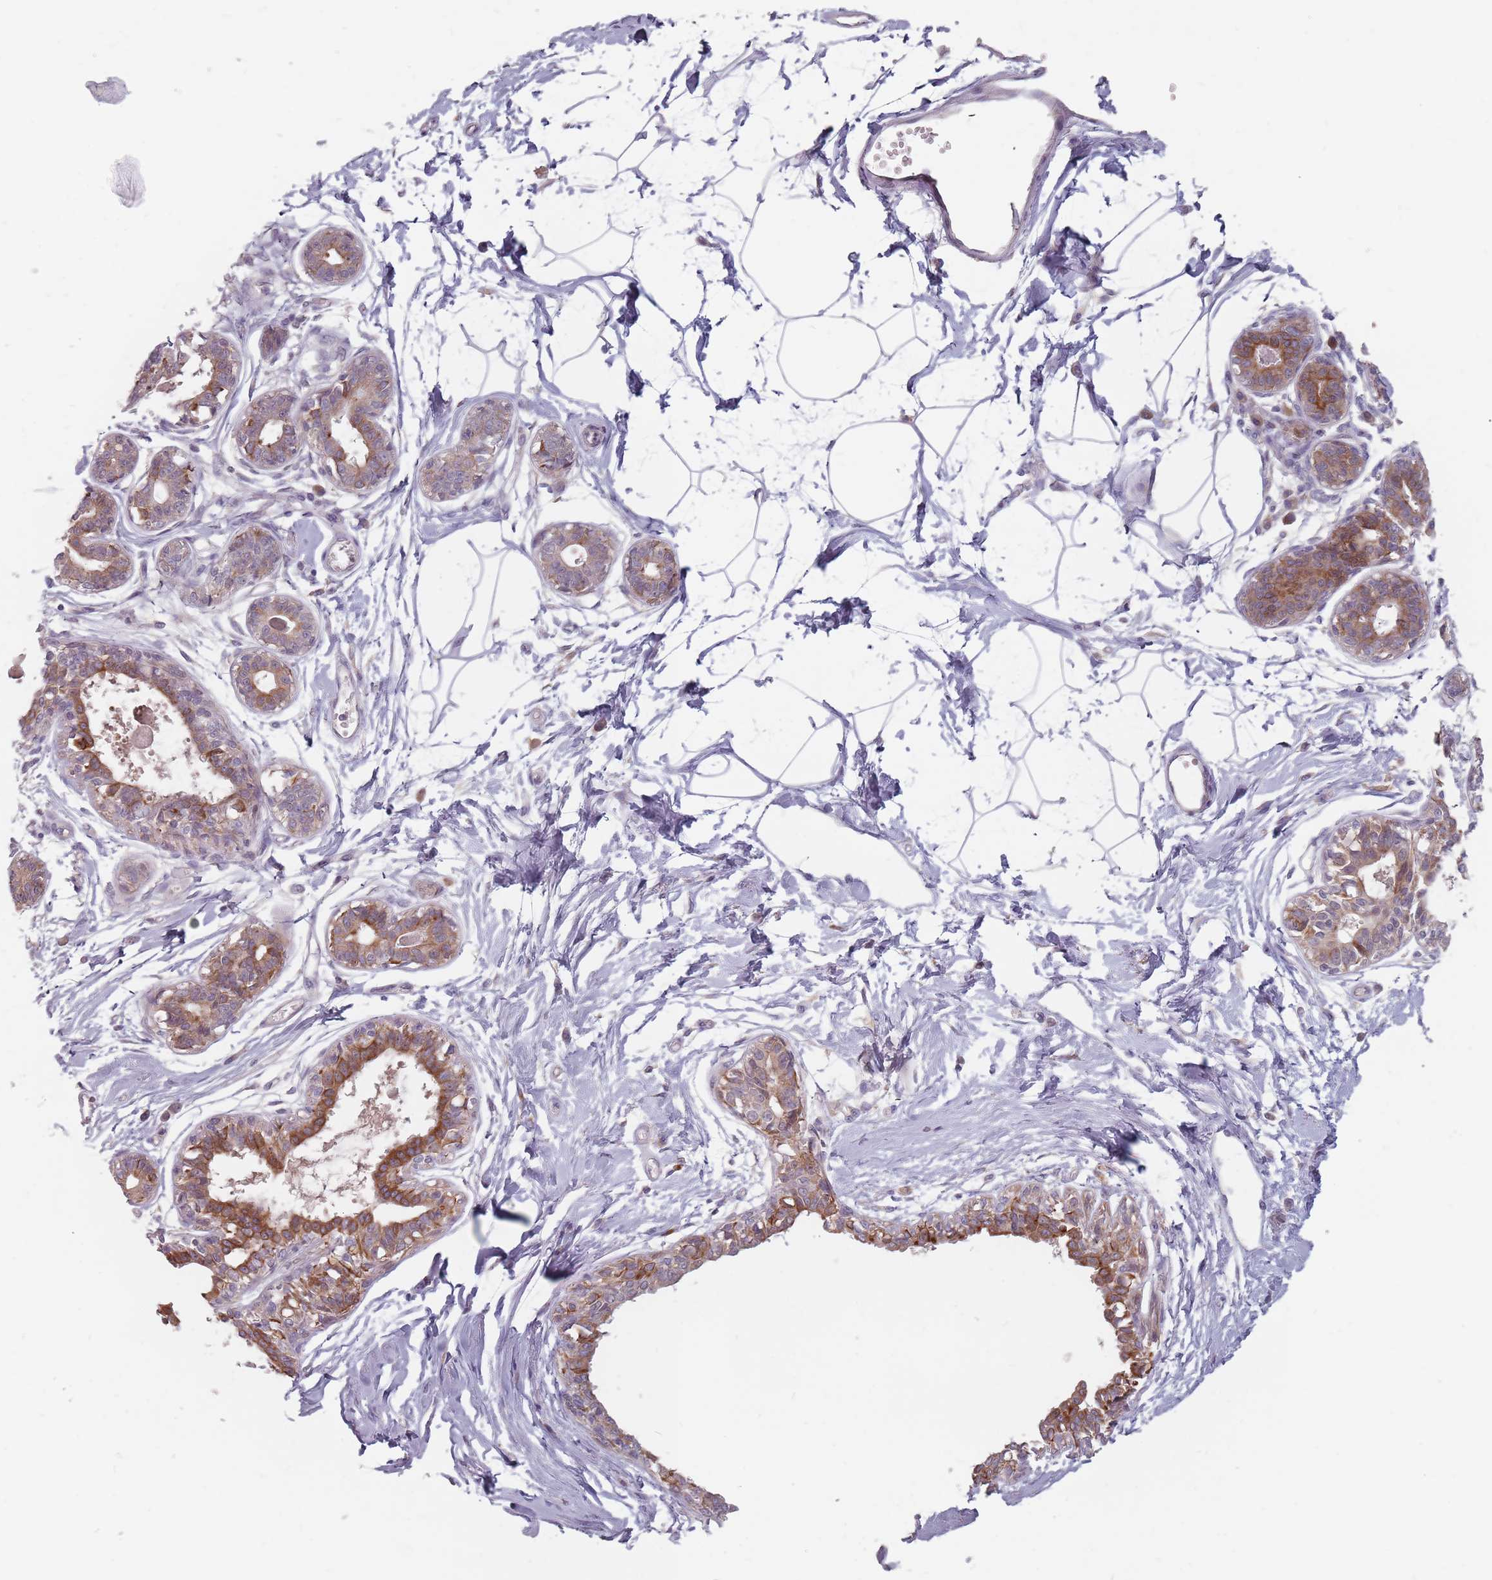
{"staining": {"intensity": "negative", "quantity": "none", "location": "none"}, "tissue": "breast", "cell_type": "Adipocytes", "image_type": "normal", "snomed": [{"axis": "morphology", "description": "Normal tissue, NOS"}, {"axis": "topography", "description": "Breast"}], "caption": "High power microscopy image of an IHC micrograph of normal breast, revealing no significant positivity in adipocytes.", "gene": "ADAL", "patient": {"sex": "female", "age": 45}}